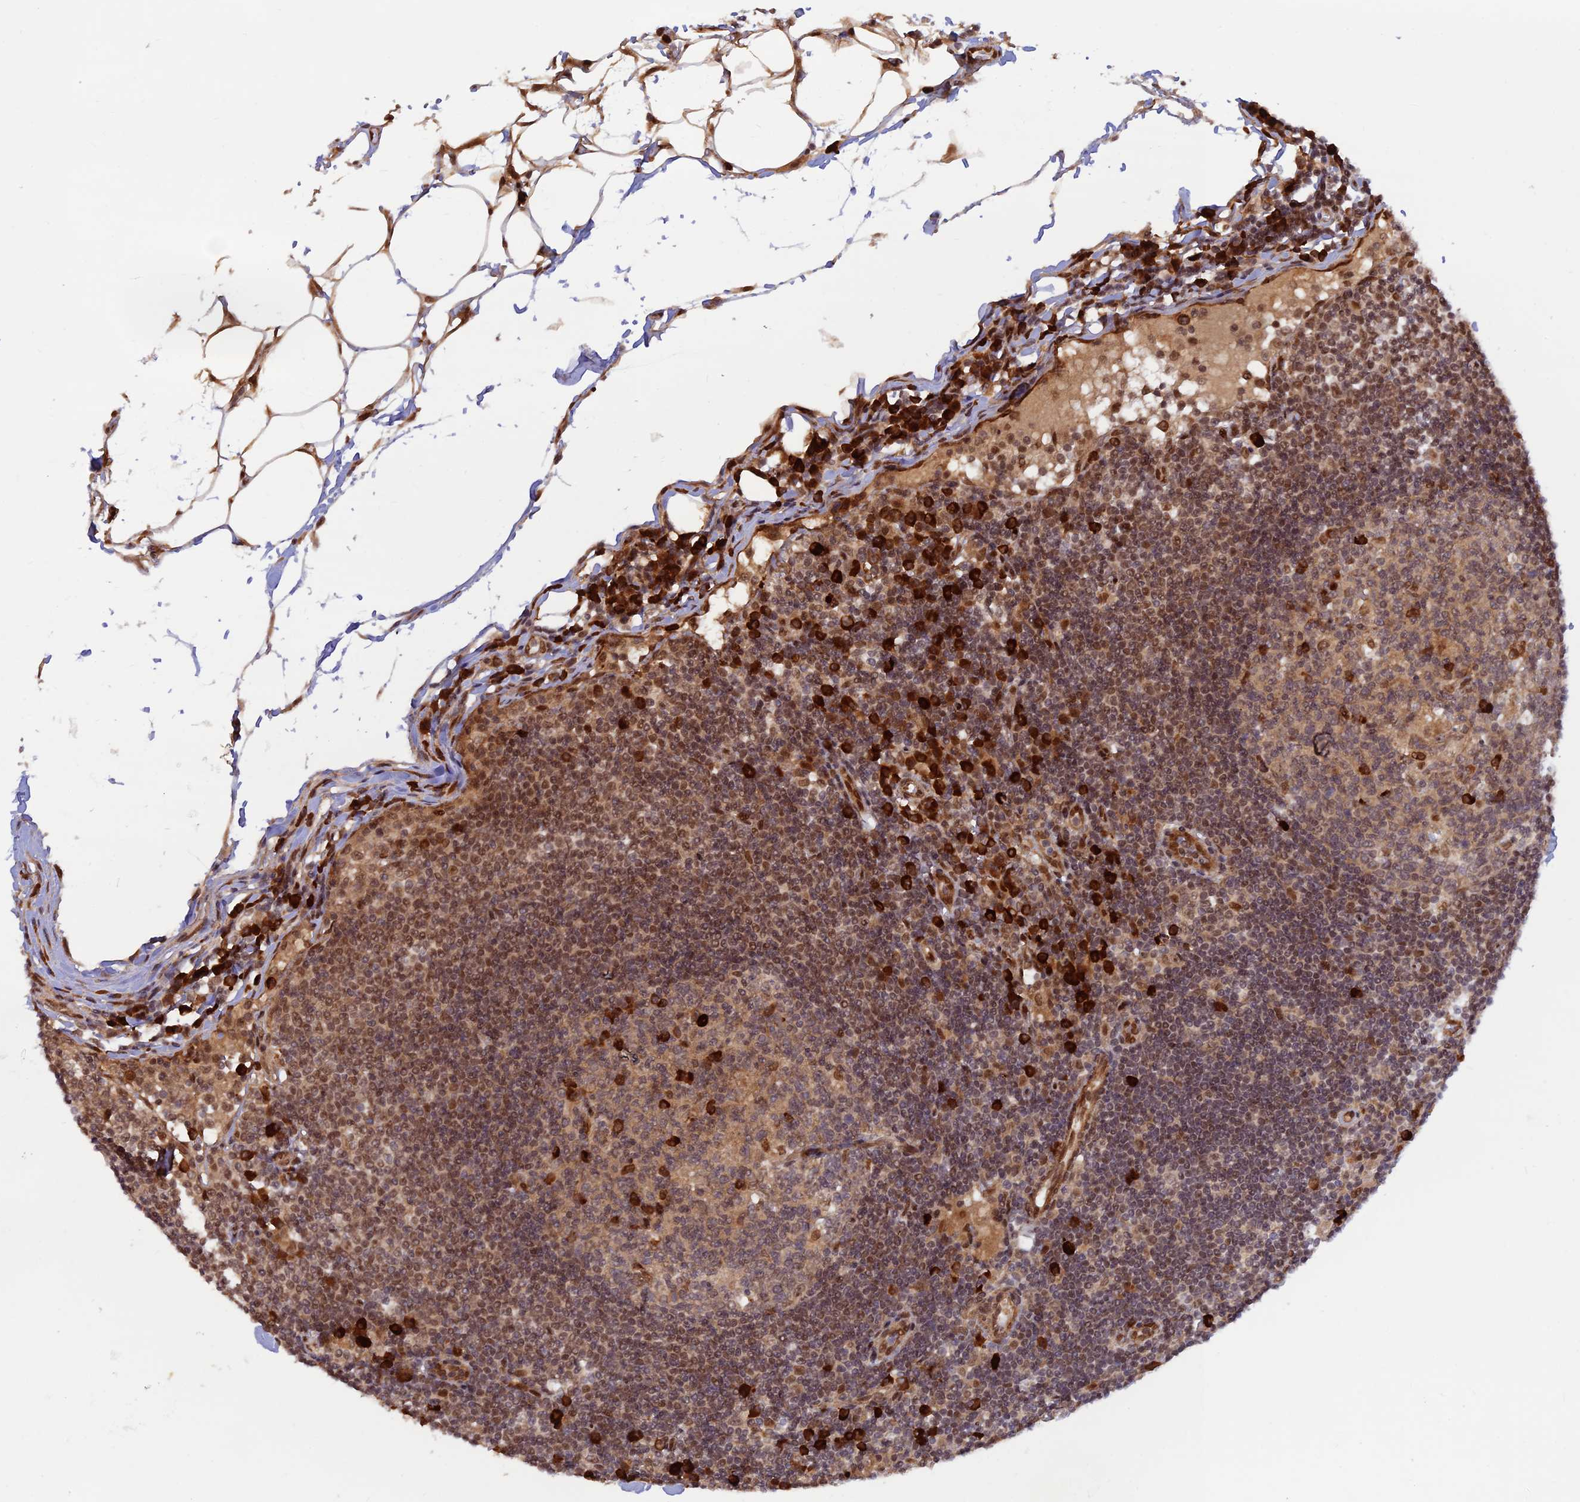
{"staining": {"intensity": "strong", "quantity": "<25%", "location": "nuclear"}, "tissue": "lymph node", "cell_type": "Germinal center cells", "image_type": "normal", "snomed": [{"axis": "morphology", "description": "Normal tissue, NOS"}, {"axis": "topography", "description": "Lymph node"}], "caption": "Germinal center cells demonstrate strong nuclear positivity in about <25% of cells in benign lymph node.", "gene": "ZNF565", "patient": {"sex": "female", "age": 53}}